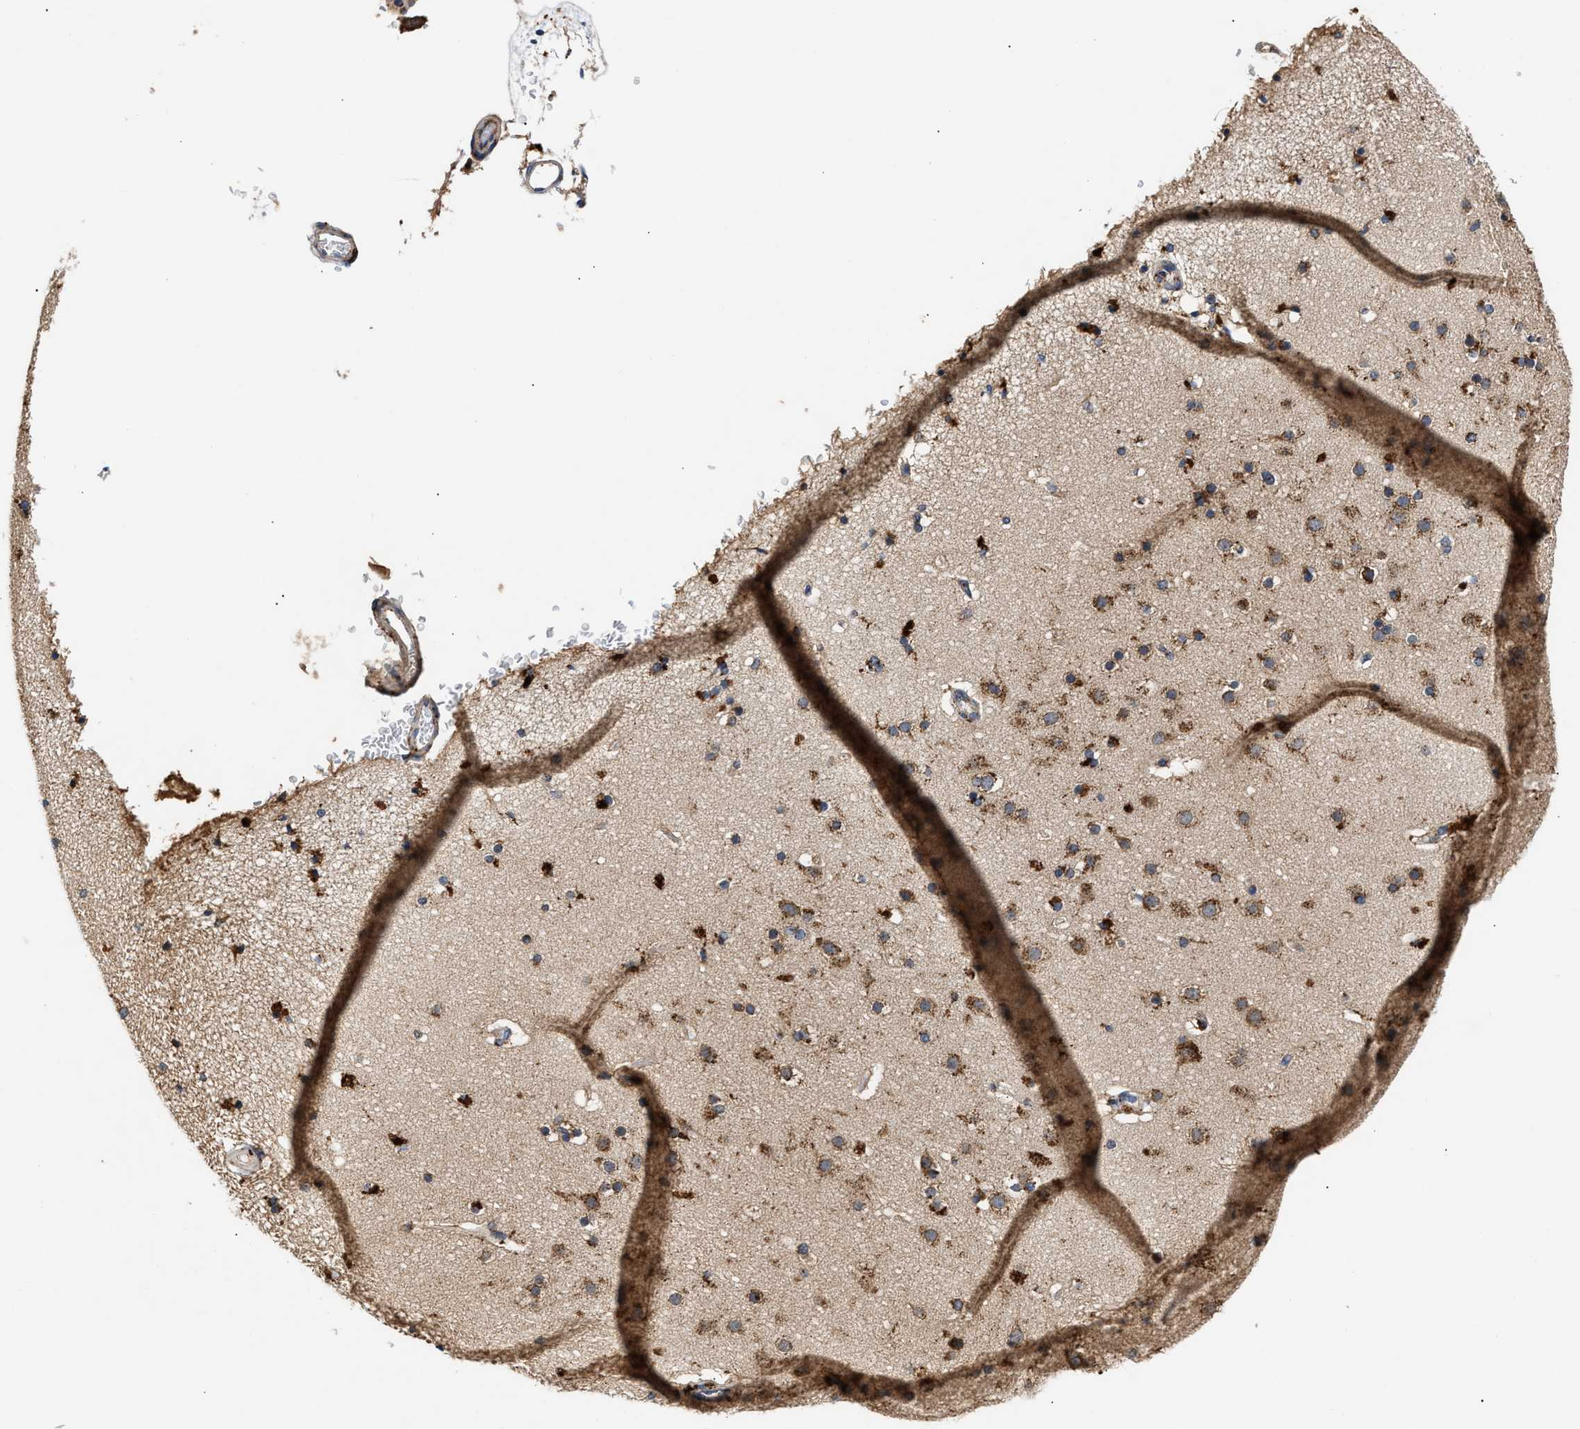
{"staining": {"intensity": "weak", "quantity": ">75%", "location": "cytoplasmic/membranous"}, "tissue": "cerebral cortex", "cell_type": "Endothelial cells", "image_type": "normal", "snomed": [{"axis": "morphology", "description": "Normal tissue, NOS"}, {"axis": "topography", "description": "Cerebral cortex"}], "caption": "Cerebral cortex stained with immunohistochemistry demonstrates weak cytoplasmic/membranous staining in approximately >75% of endothelial cells.", "gene": "CCDC146", "patient": {"sex": "male", "age": 57}}